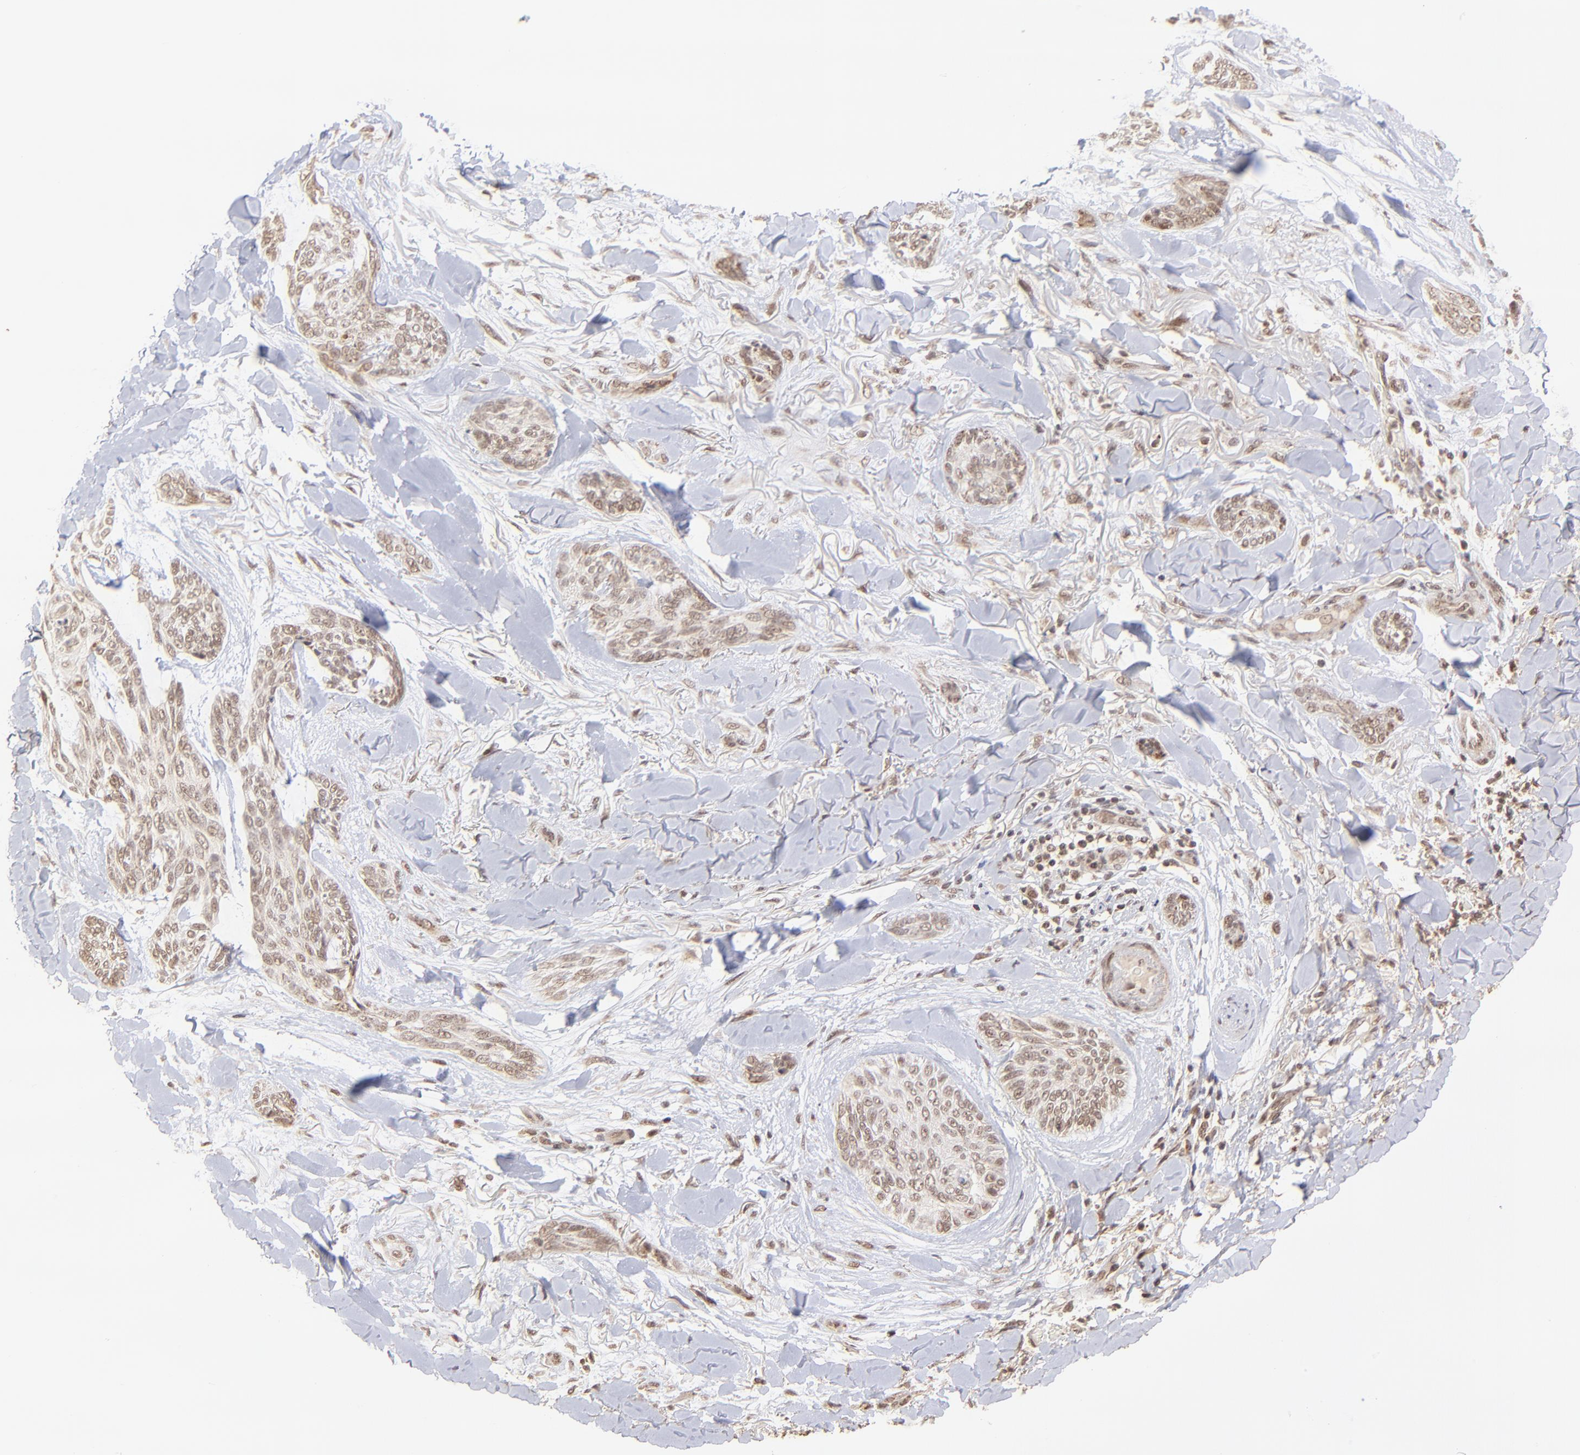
{"staining": {"intensity": "moderate", "quantity": ">75%", "location": "cytoplasmic/membranous"}, "tissue": "skin cancer", "cell_type": "Tumor cells", "image_type": "cancer", "snomed": [{"axis": "morphology", "description": "Normal tissue, NOS"}, {"axis": "morphology", "description": "Basal cell carcinoma"}, {"axis": "topography", "description": "Skin"}], "caption": "Moderate cytoplasmic/membranous protein expression is identified in approximately >75% of tumor cells in skin basal cell carcinoma.", "gene": "MED15", "patient": {"sex": "female", "age": 71}}